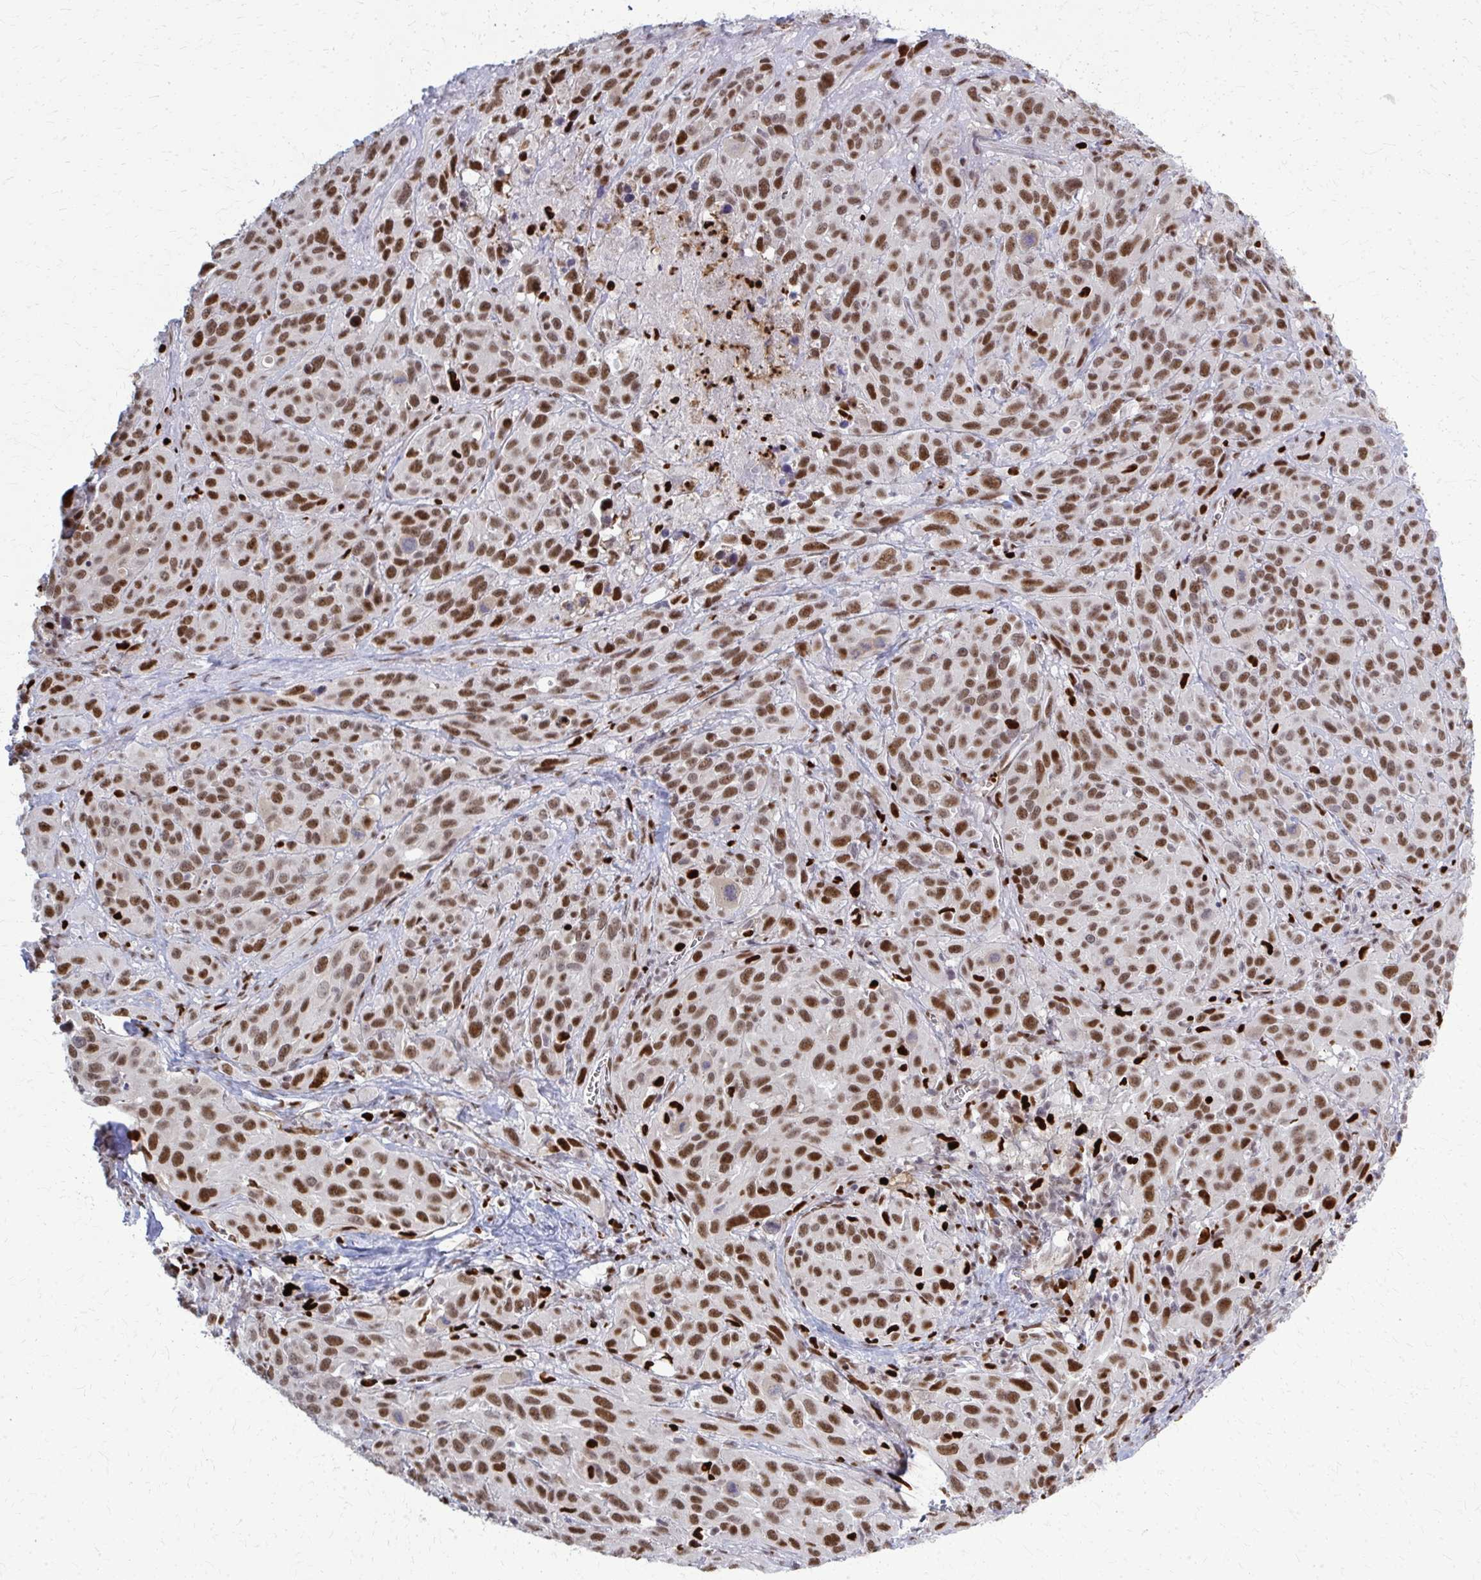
{"staining": {"intensity": "strong", "quantity": ">75%", "location": "cytoplasmic/membranous,nuclear"}, "tissue": "cervical cancer", "cell_type": "Tumor cells", "image_type": "cancer", "snomed": [{"axis": "morphology", "description": "Normal tissue, NOS"}, {"axis": "morphology", "description": "Squamous cell carcinoma, NOS"}, {"axis": "topography", "description": "Cervix"}], "caption": "Protein staining demonstrates strong cytoplasmic/membranous and nuclear expression in approximately >75% of tumor cells in cervical cancer (squamous cell carcinoma).", "gene": "ZNF559", "patient": {"sex": "female", "age": 51}}